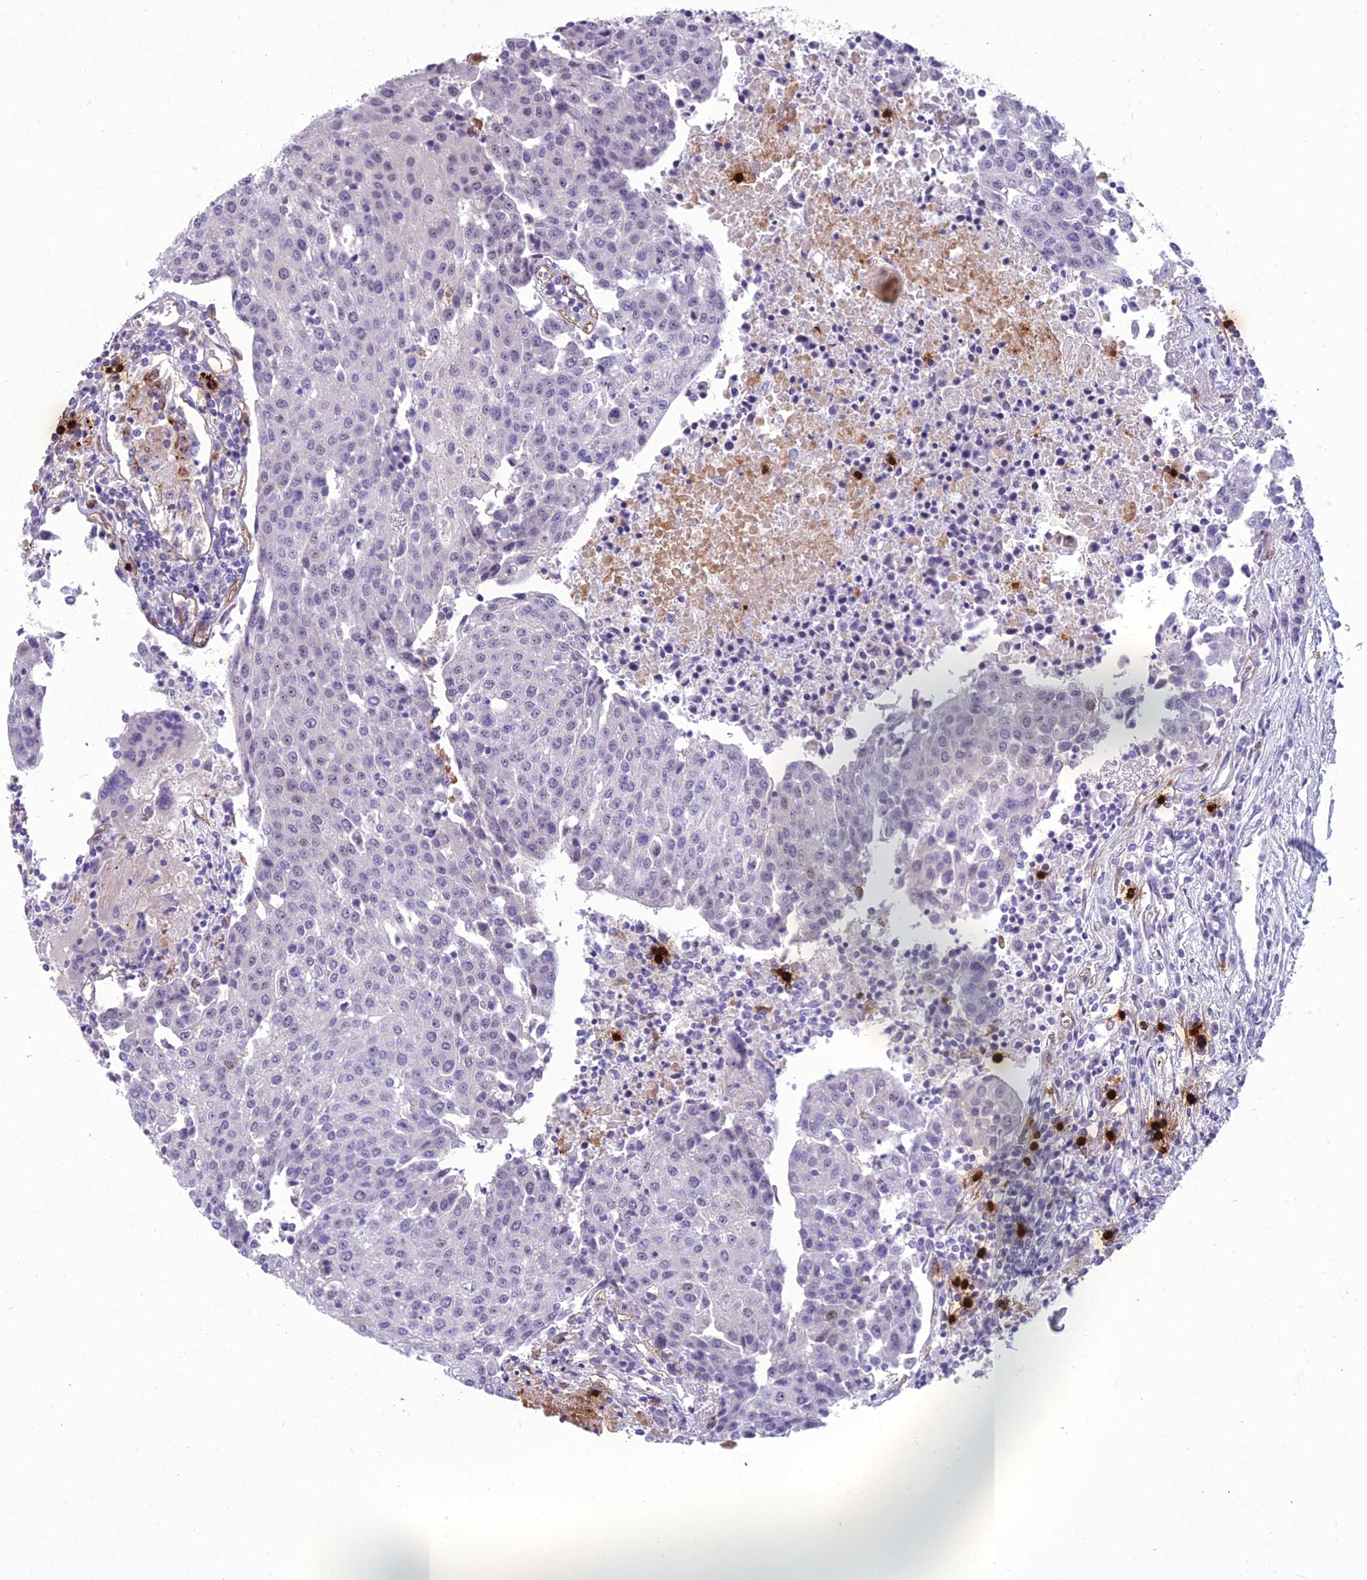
{"staining": {"intensity": "negative", "quantity": "none", "location": "none"}, "tissue": "urothelial cancer", "cell_type": "Tumor cells", "image_type": "cancer", "snomed": [{"axis": "morphology", "description": "Urothelial carcinoma, High grade"}, {"axis": "topography", "description": "Urinary bladder"}], "caption": "The IHC micrograph has no significant expression in tumor cells of high-grade urothelial carcinoma tissue.", "gene": "BBS7", "patient": {"sex": "female", "age": 85}}